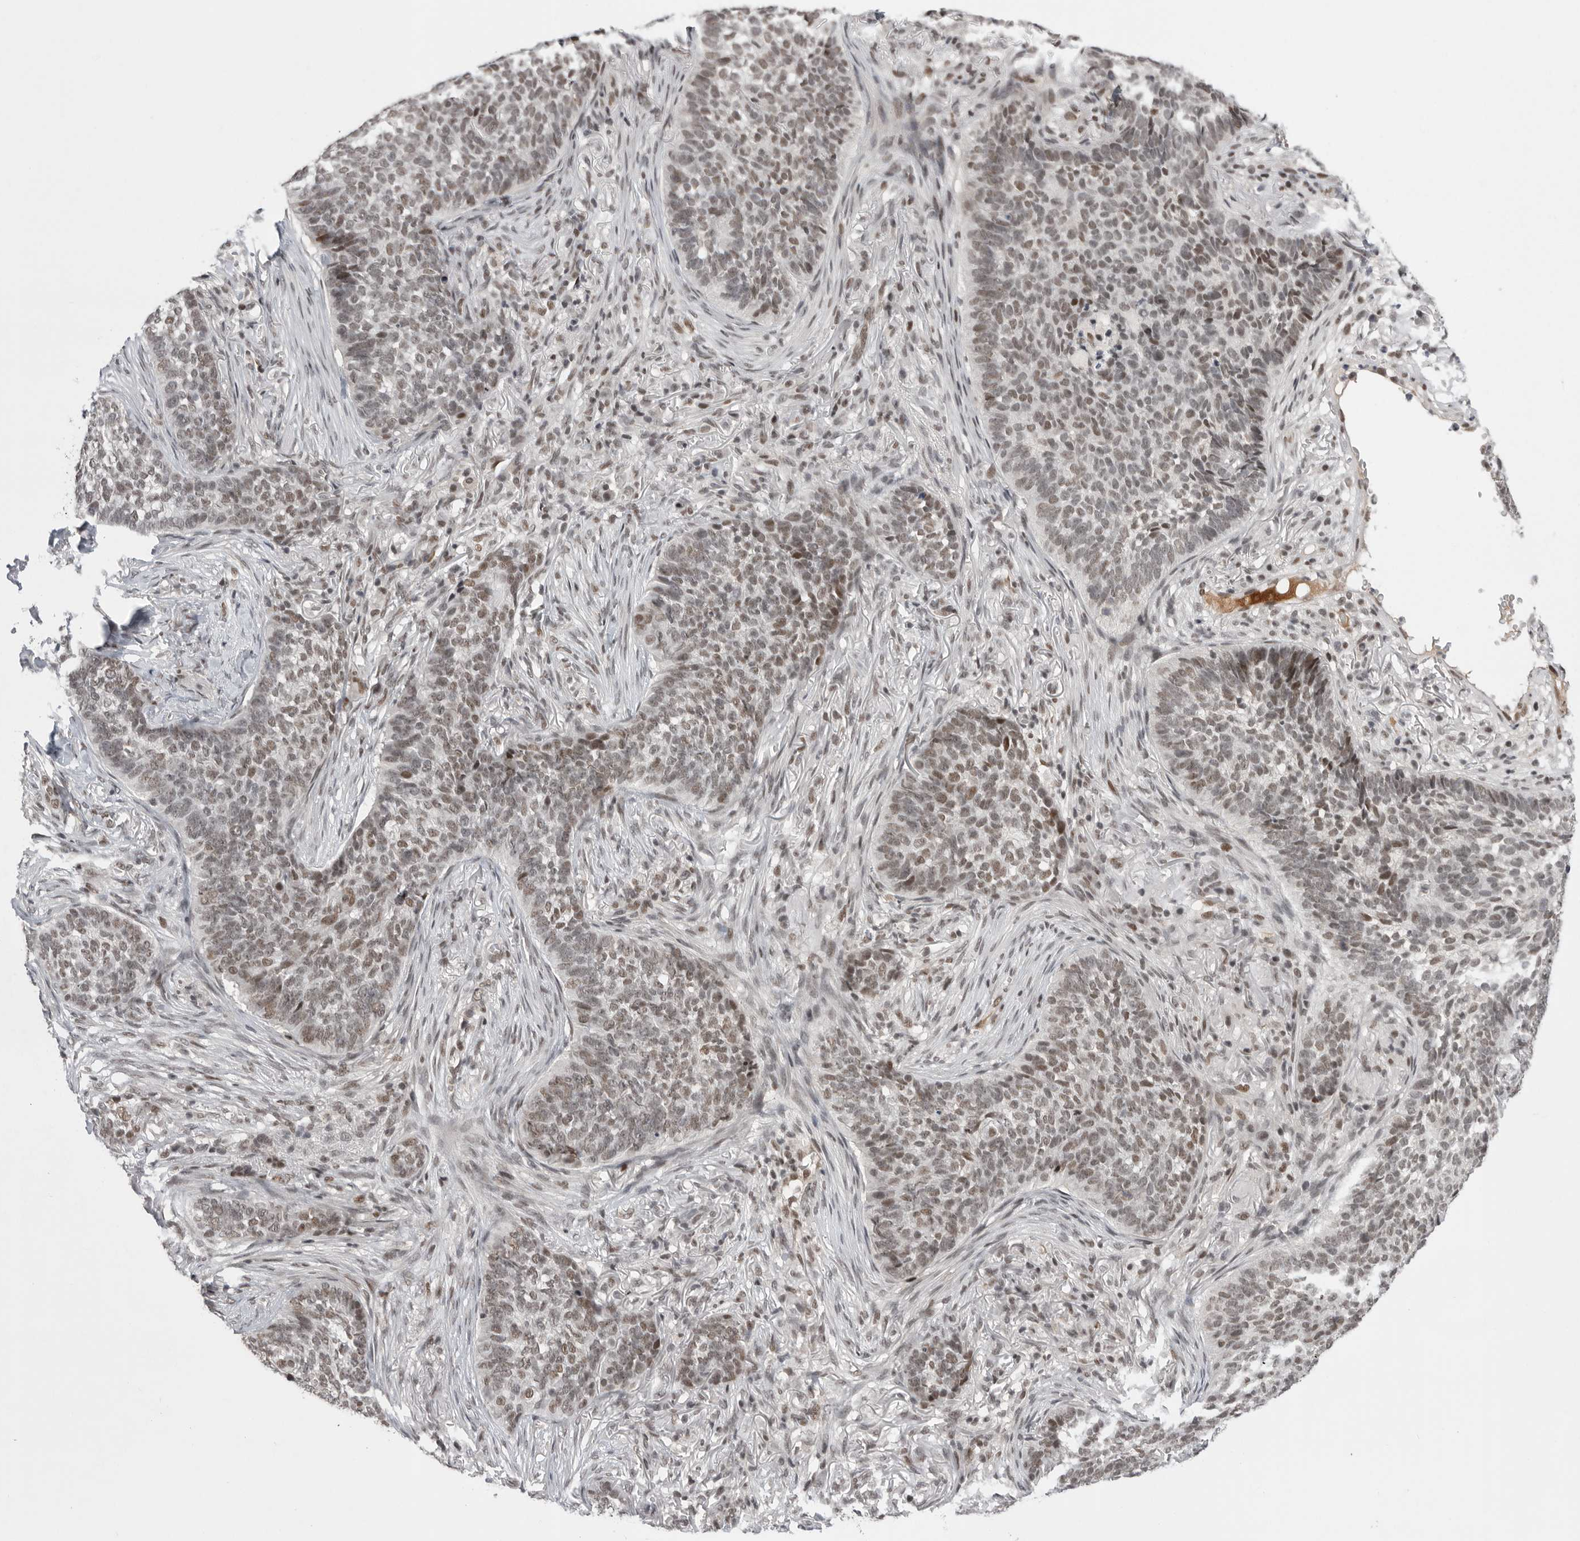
{"staining": {"intensity": "weak", "quantity": ">75%", "location": "nuclear"}, "tissue": "skin cancer", "cell_type": "Tumor cells", "image_type": "cancer", "snomed": [{"axis": "morphology", "description": "Basal cell carcinoma"}, {"axis": "topography", "description": "Skin"}], "caption": "IHC of human skin cancer exhibits low levels of weak nuclear expression in approximately >75% of tumor cells. (Brightfield microscopy of DAB IHC at high magnification).", "gene": "POU5F1", "patient": {"sex": "male", "age": 85}}